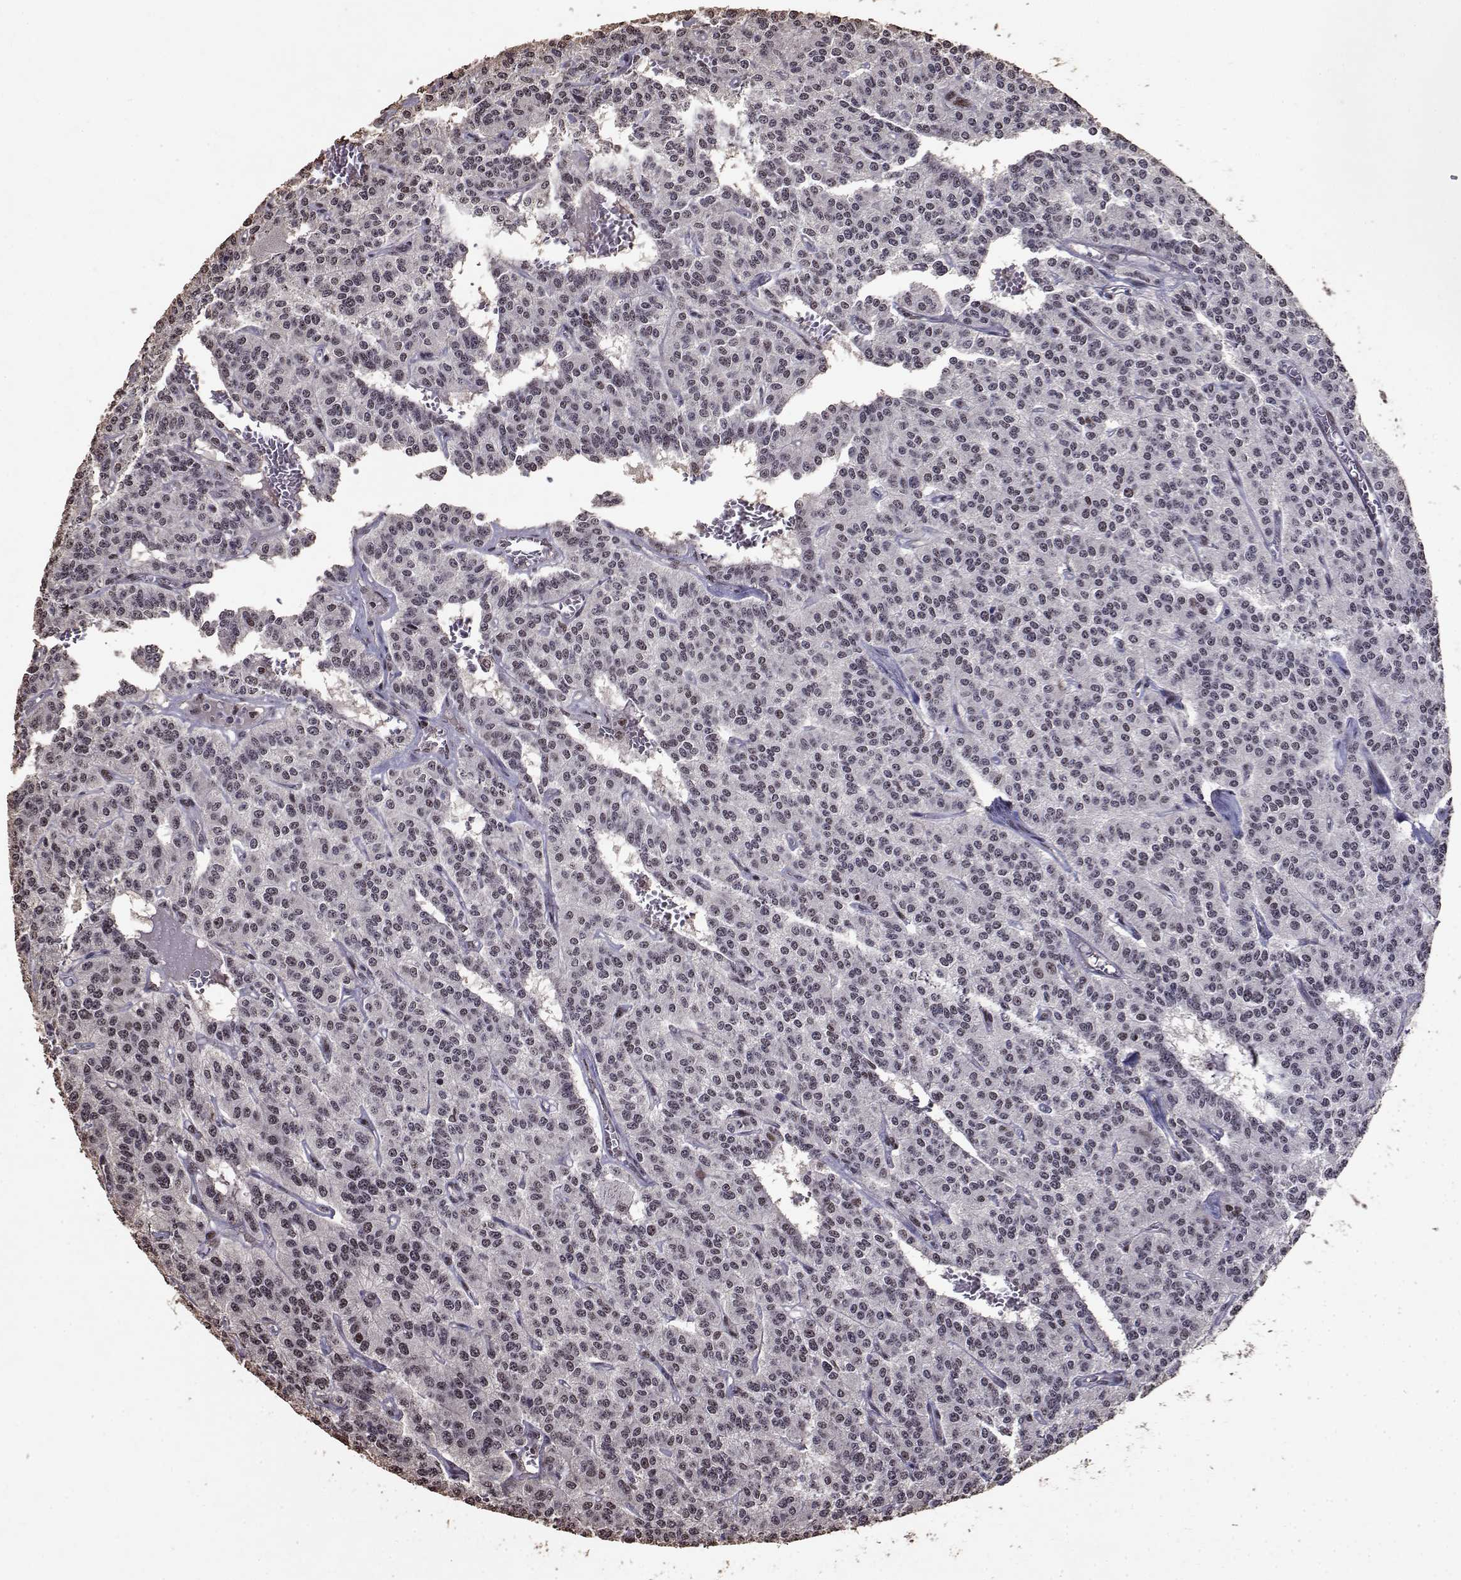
{"staining": {"intensity": "moderate", "quantity": "25%-75%", "location": "nuclear"}, "tissue": "carcinoid", "cell_type": "Tumor cells", "image_type": "cancer", "snomed": [{"axis": "morphology", "description": "Carcinoid, malignant, NOS"}, {"axis": "topography", "description": "Lung"}], "caption": "DAB immunohistochemical staining of human carcinoid displays moderate nuclear protein positivity in about 25%-75% of tumor cells.", "gene": "TOE1", "patient": {"sex": "female", "age": 71}}